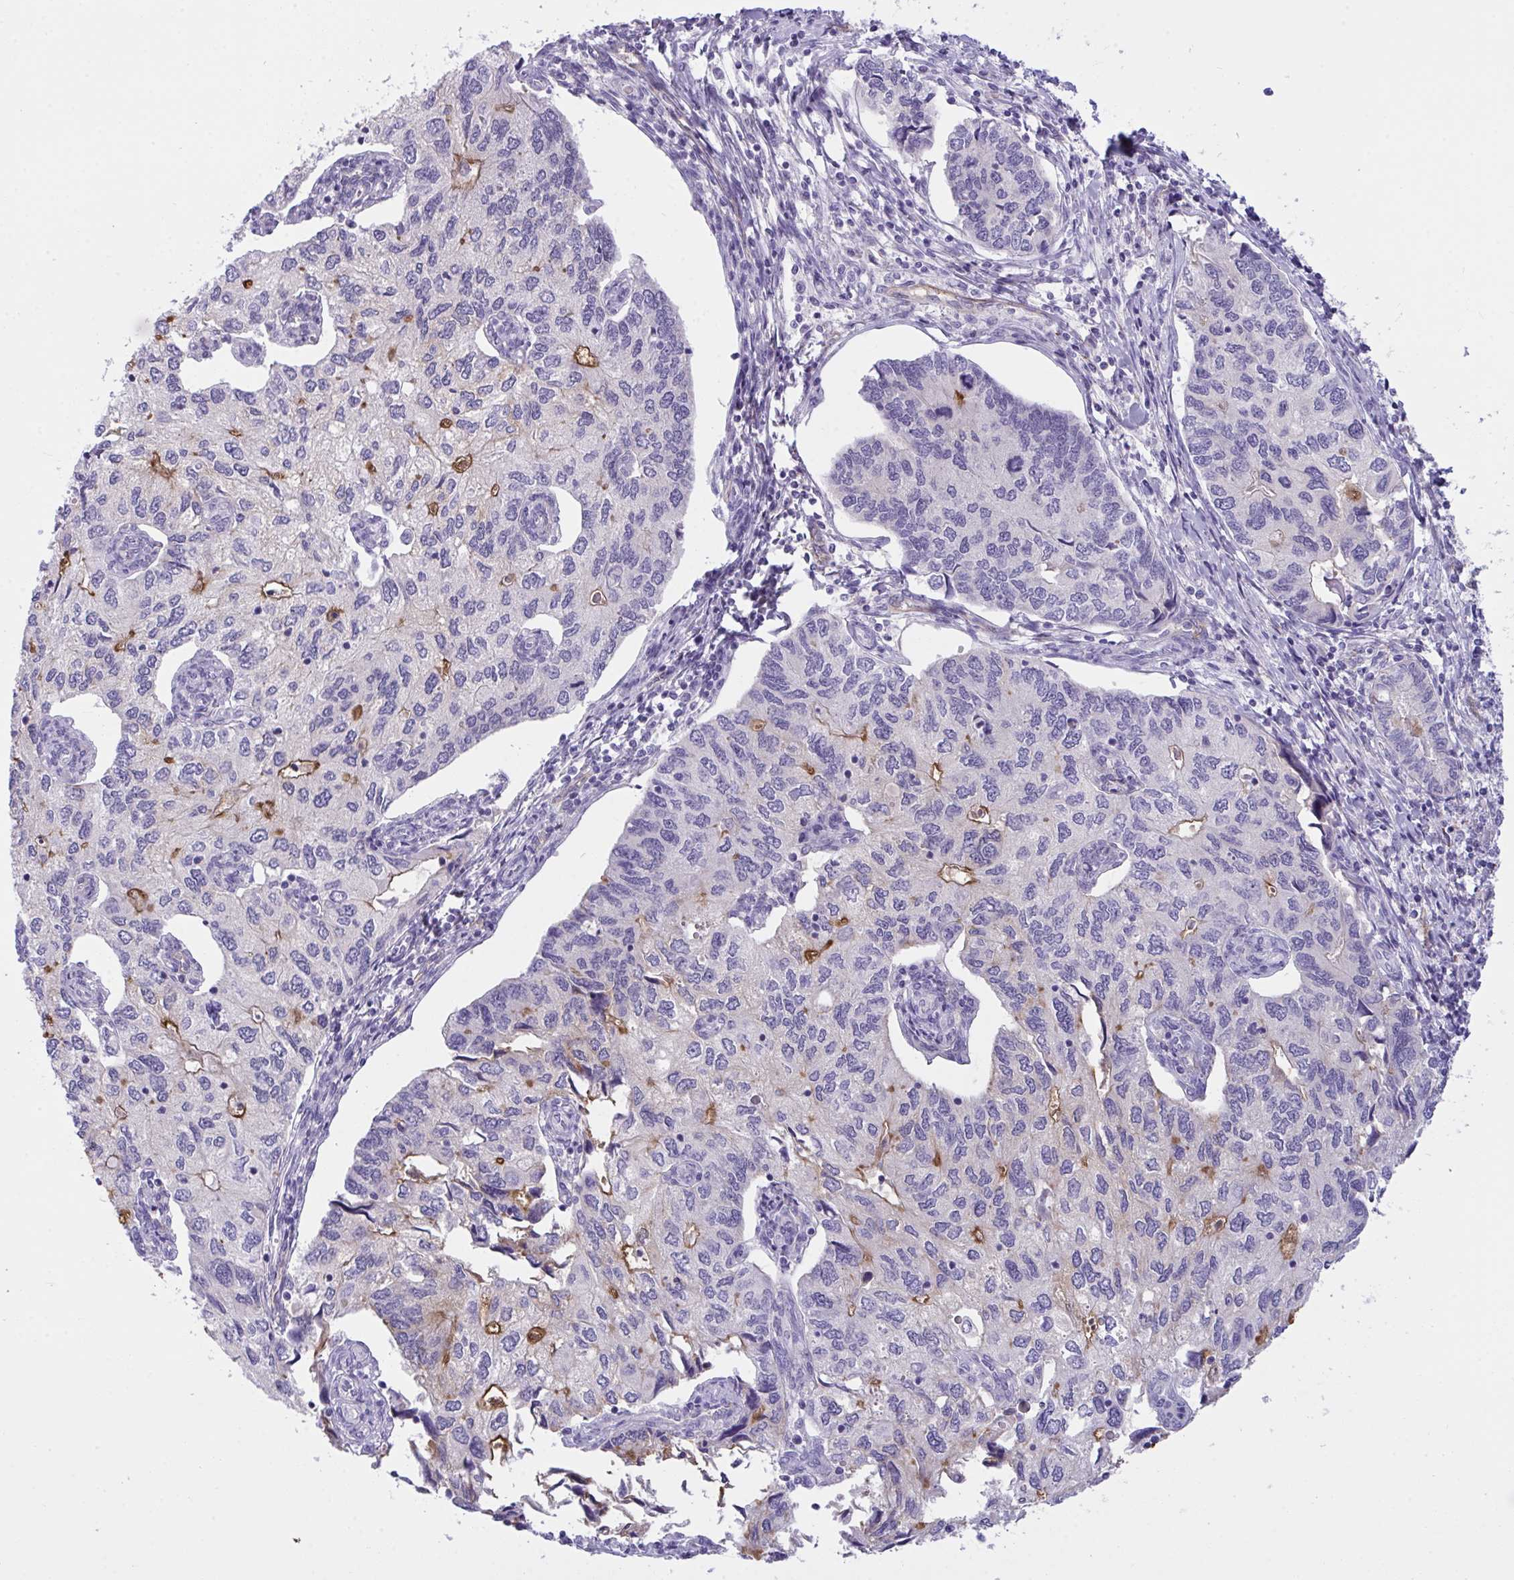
{"staining": {"intensity": "moderate", "quantity": "<25%", "location": "cytoplasmic/membranous"}, "tissue": "endometrial cancer", "cell_type": "Tumor cells", "image_type": "cancer", "snomed": [{"axis": "morphology", "description": "Carcinoma, NOS"}, {"axis": "topography", "description": "Uterus"}], "caption": "Tumor cells reveal low levels of moderate cytoplasmic/membranous positivity in approximately <25% of cells in carcinoma (endometrial).", "gene": "SEMA6B", "patient": {"sex": "female", "age": 76}}